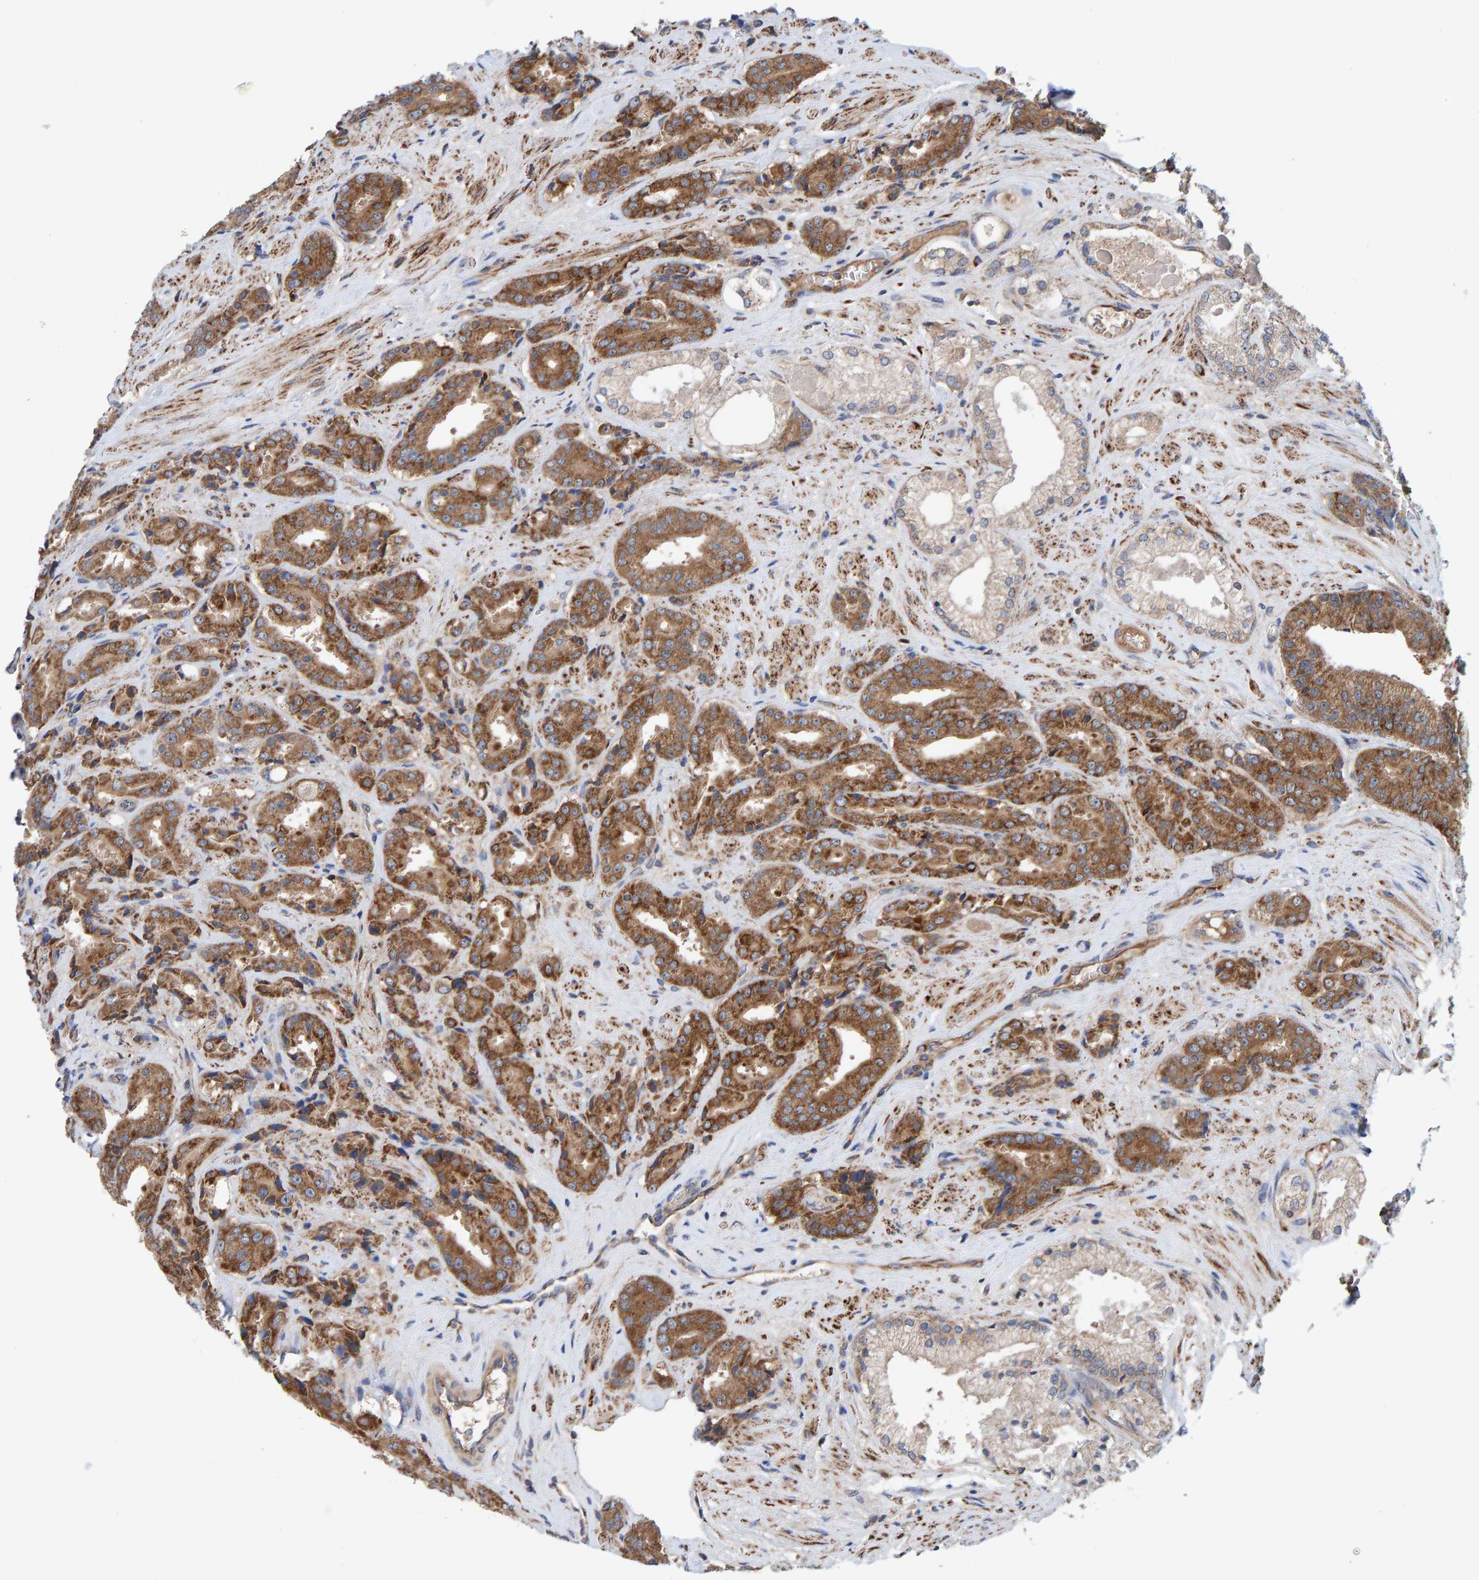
{"staining": {"intensity": "moderate", "quantity": ">75%", "location": "cytoplasmic/membranous"}, "tissue": "prostate cancer", "cell_type": "Tumor cells", "image_type": "cancer", "snomed": [{"axis": "morphology", "description": "Adenocarcinoma, High grade"}, {"axis": "topography", "description": "Prostate"}], "caption": "Moderate cytoplasmic/membranous protein expression is present in approximately >75% of tumor cells in prostate adenocarcinoma (high-grade).", "gene": "LRSAM1", "patient": {"sex": "male", "age": 71}}